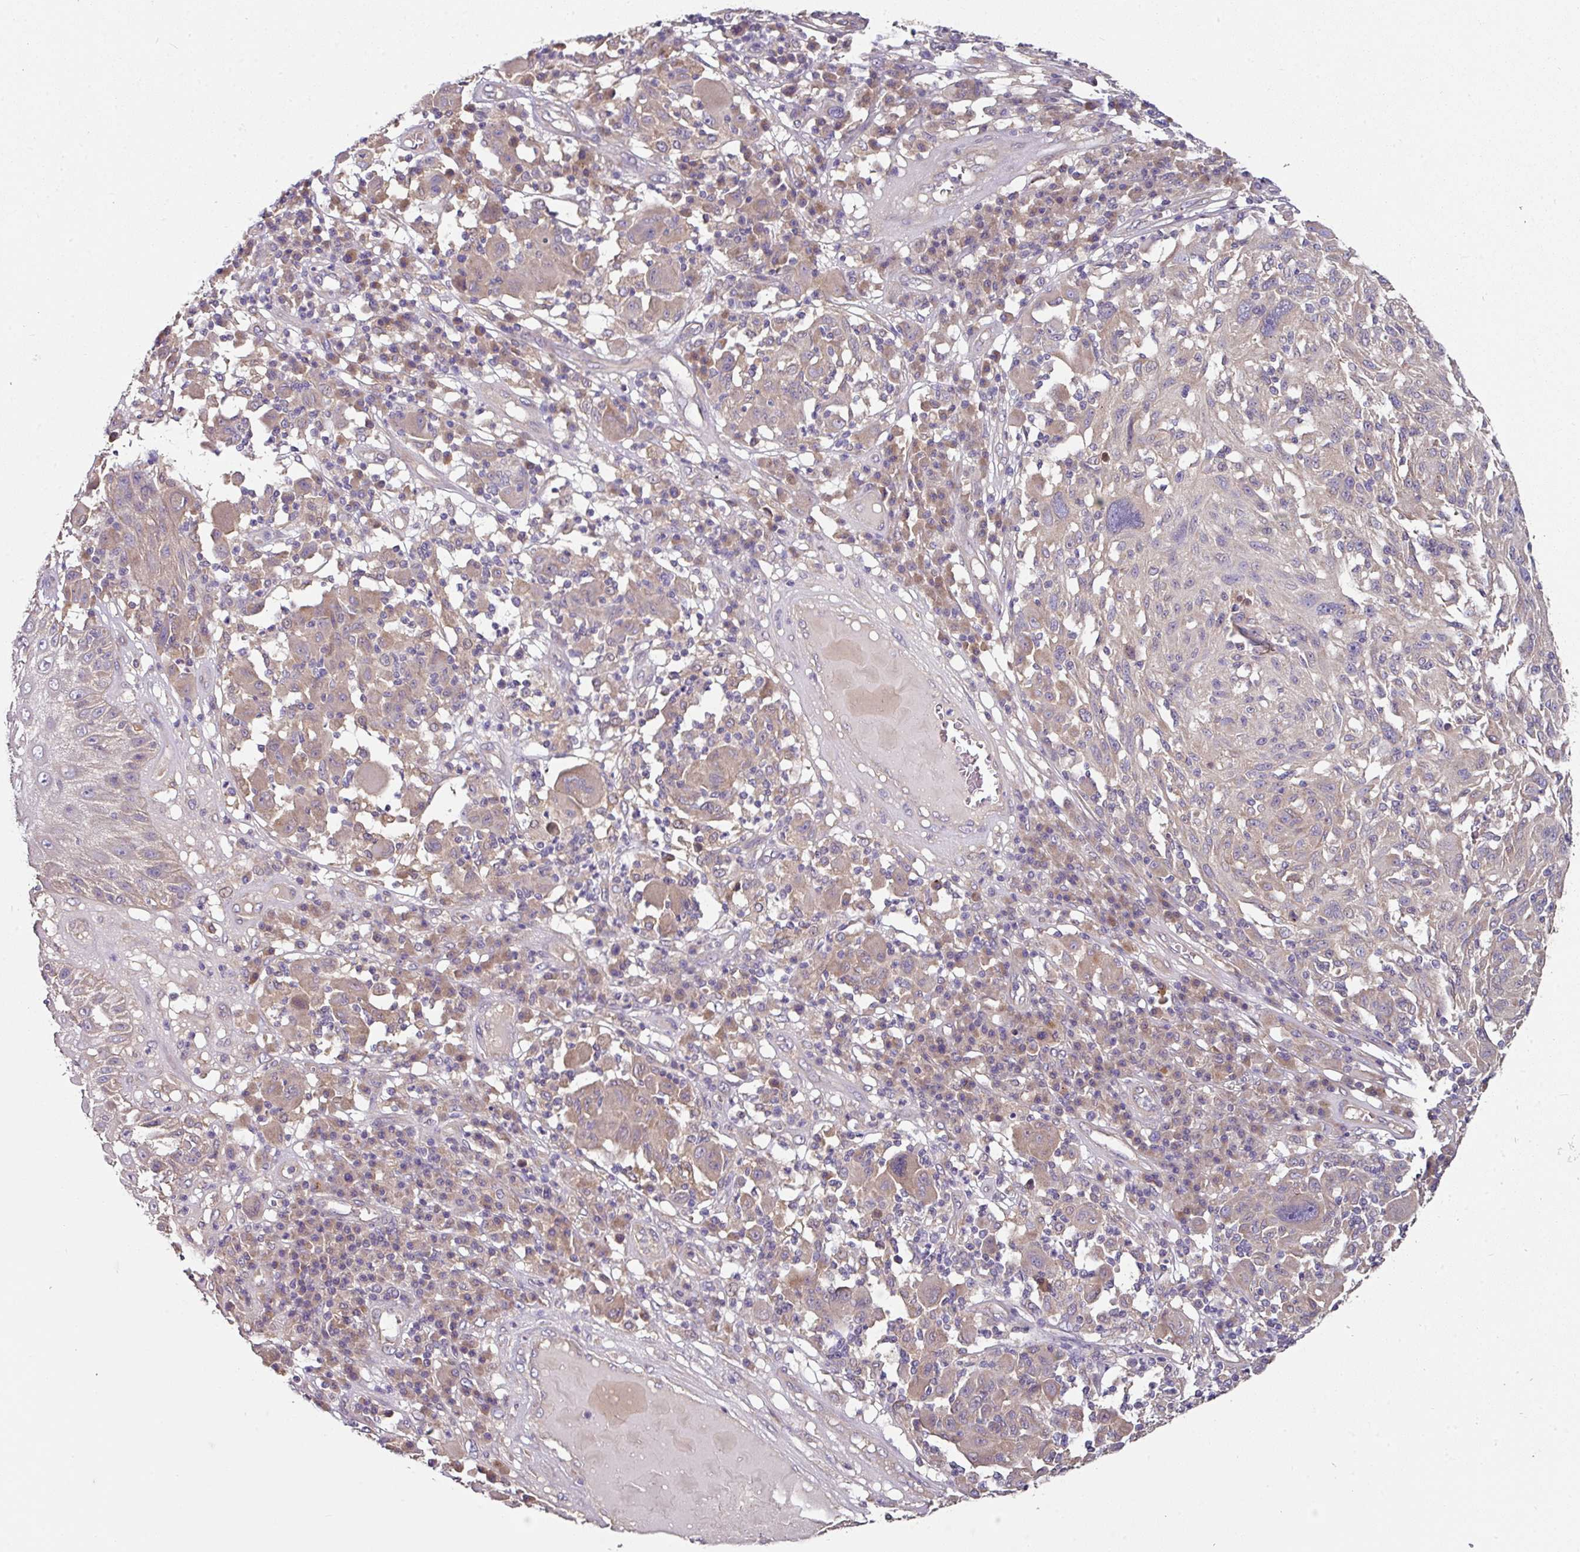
{"staining": {"intensity": "weak", "quantity": "25%-75%", "location": "cytoplasmic/membranous"}, "tissue": "melanoma", "cell_type": "Tumor cells", "image_type": "cancer", "snomed": [{"axis": "morphology", "description": "Malignant melanoma, NOS"}, {"axis": "topography", "description": "Skin"}], "caption": "Tumor cells exhibit low levels of weak cytoplasmic/membranous staining in about 25%-75% of cells in human malignant melanoma.", "gene": "C4orf48", "patient": {"sex": "male", "age": 53}}